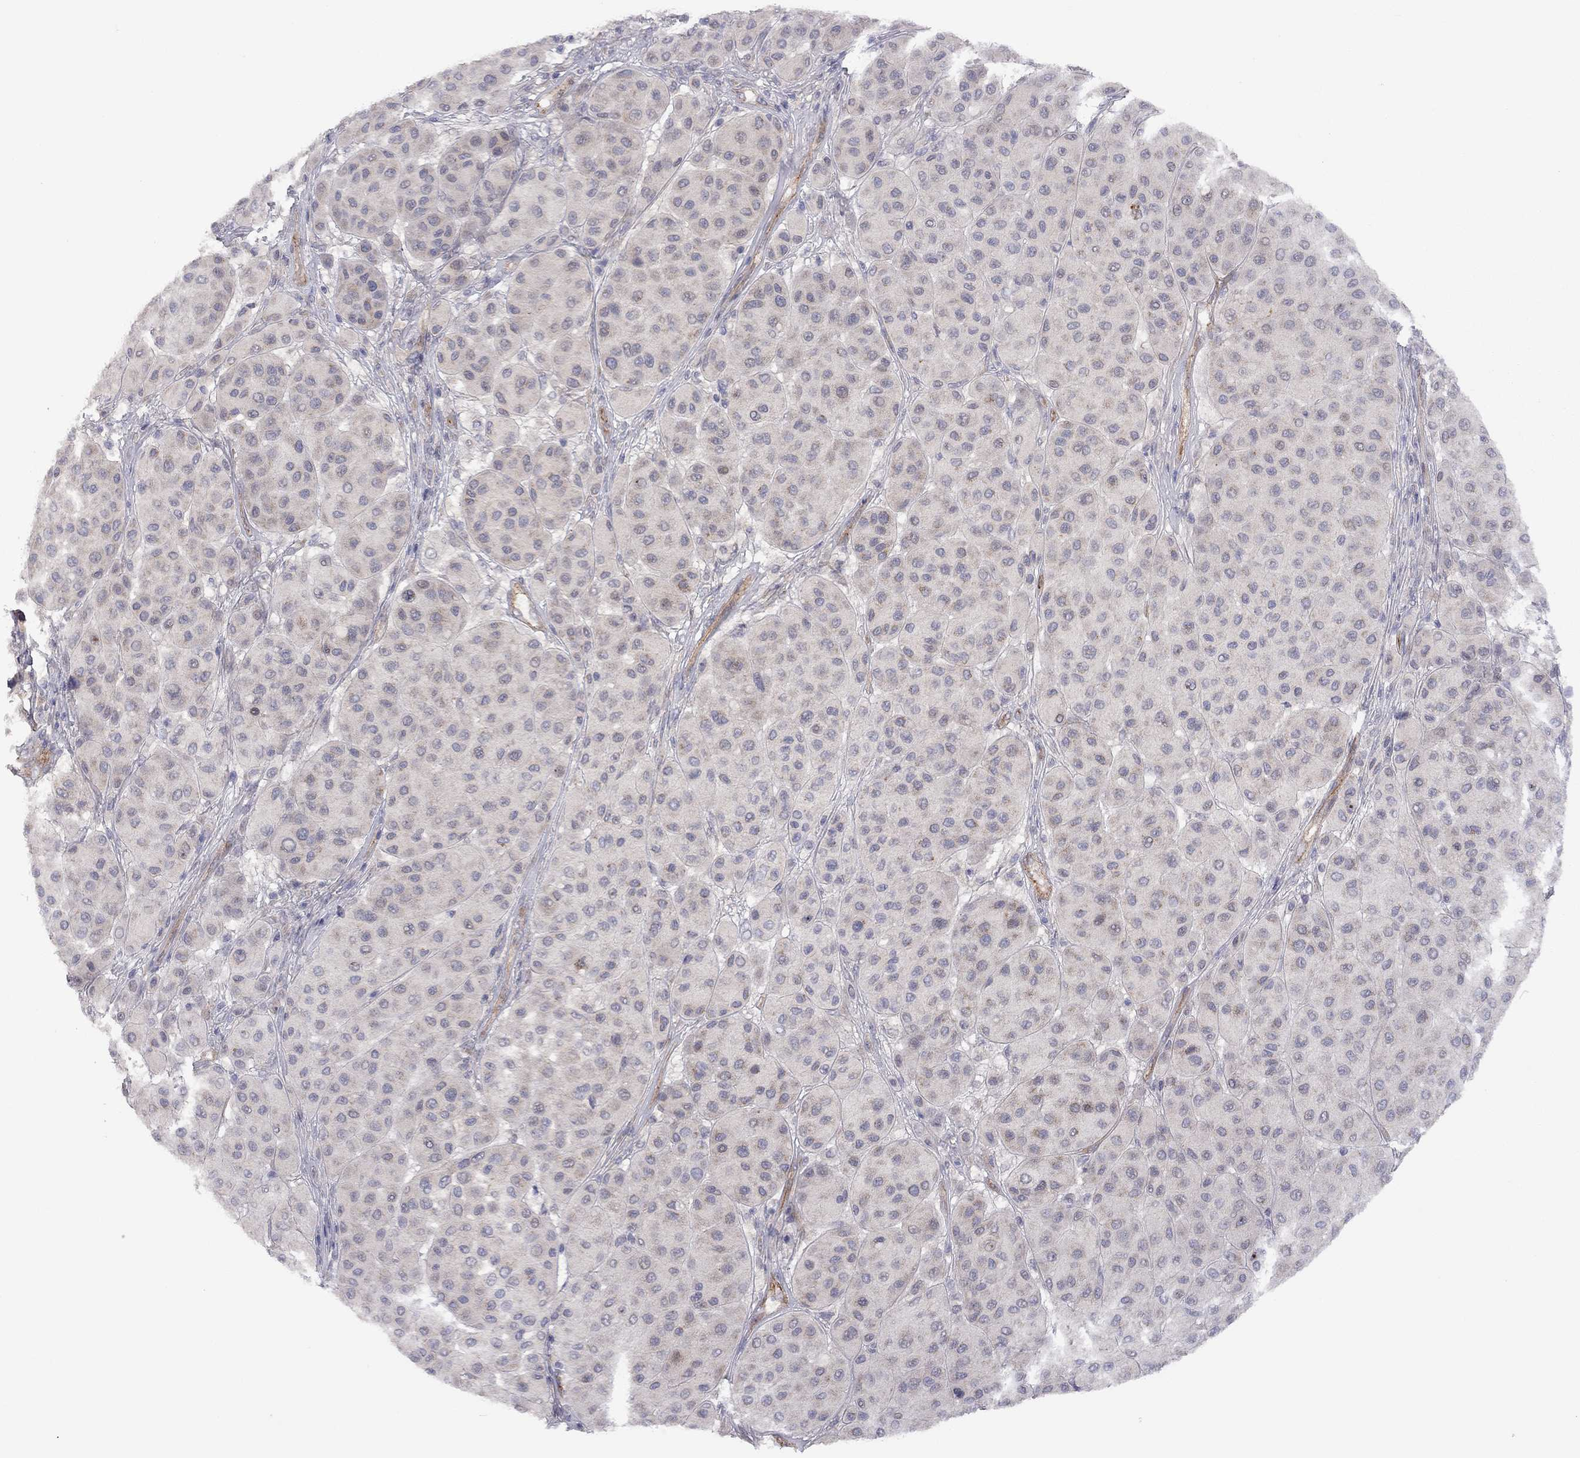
{"staining": {"intensity": "negative", "quantity": "none", "location": "none"}, "tissue": "melanoma", "cell_type": "Tumor cells", "image_type": "cancer", "snomed": [{"axis": "morphology", "description": "Malignant melanoma, Metastatic site"}, {"axis": "topography", "description": "Smooth muscle"}], "caption": "Immunohistochemistry photomicrograph of malignant melanoma (metastatic site) stained for a protein (brown), which exhibits no staining in tumor cells. (Immunohistochemistry, brightfield microscopy, high magnification).", "gene": "EXOC3L2", "patient": {"sex": "male", "age": 41}}